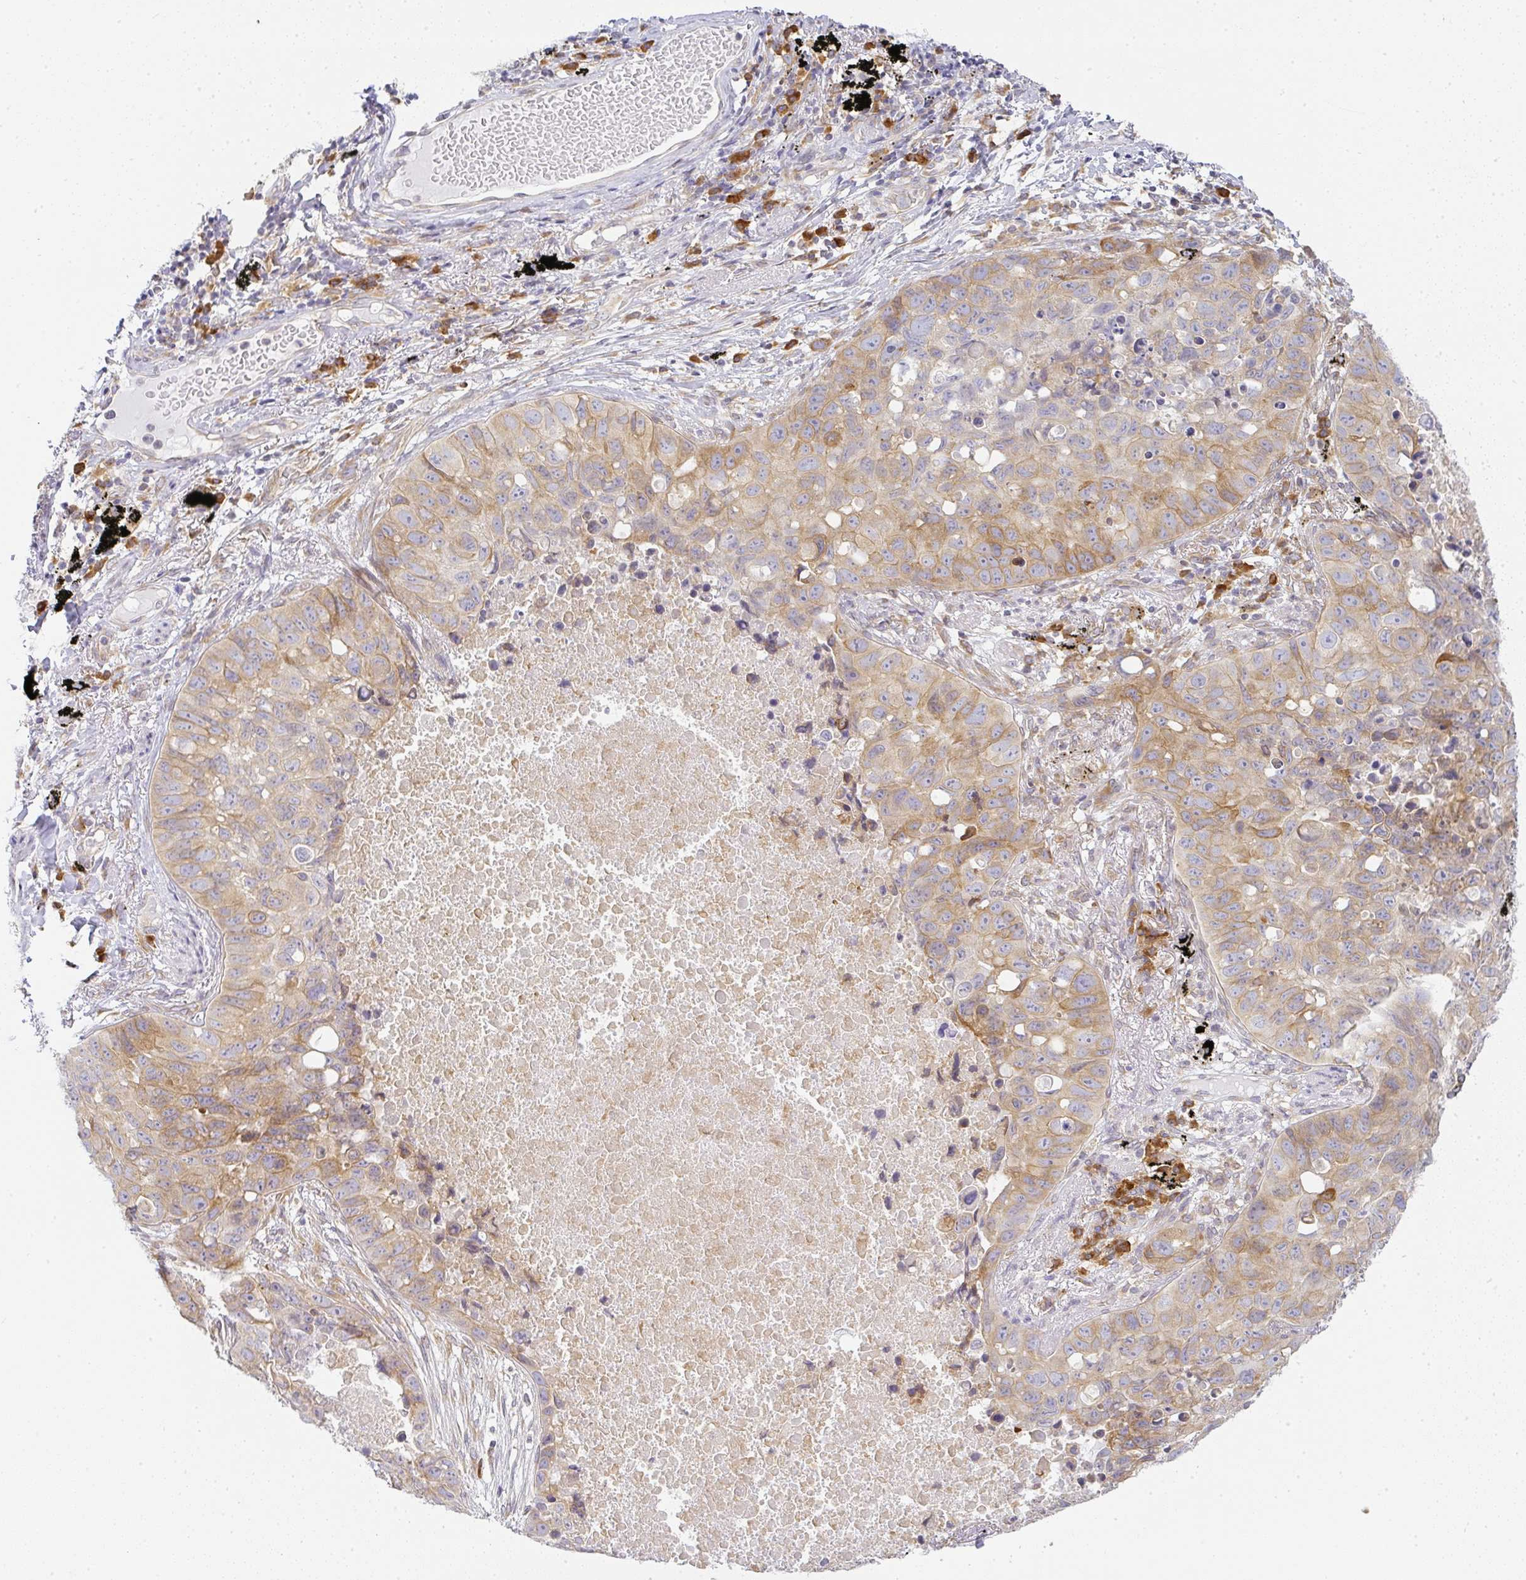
{"staining": {"intensity": "moderate", "quantity": "25%-75%", "location": "cytoplasmic/membranous"}, "tissue": "lung cancer", "cell_type": "Tumor cells", "image_type": "cancer", "snomed": [{"axis": "morphology", "description": "Squamous cell carcinoma, NOS"}, {"axis": "topography", "description": "Lung"}], "caption": "Immunohistochemical staining of human lung squamous cell carcinoma demonstrates moderate cytoplasmic/membranous protein expression in about 25%-75% of tumor cells. The protein is shown in brown color, while the nuclei are stained blue.", "gene": "DERL2", "patient": {"sex": "male", "age": 60}}